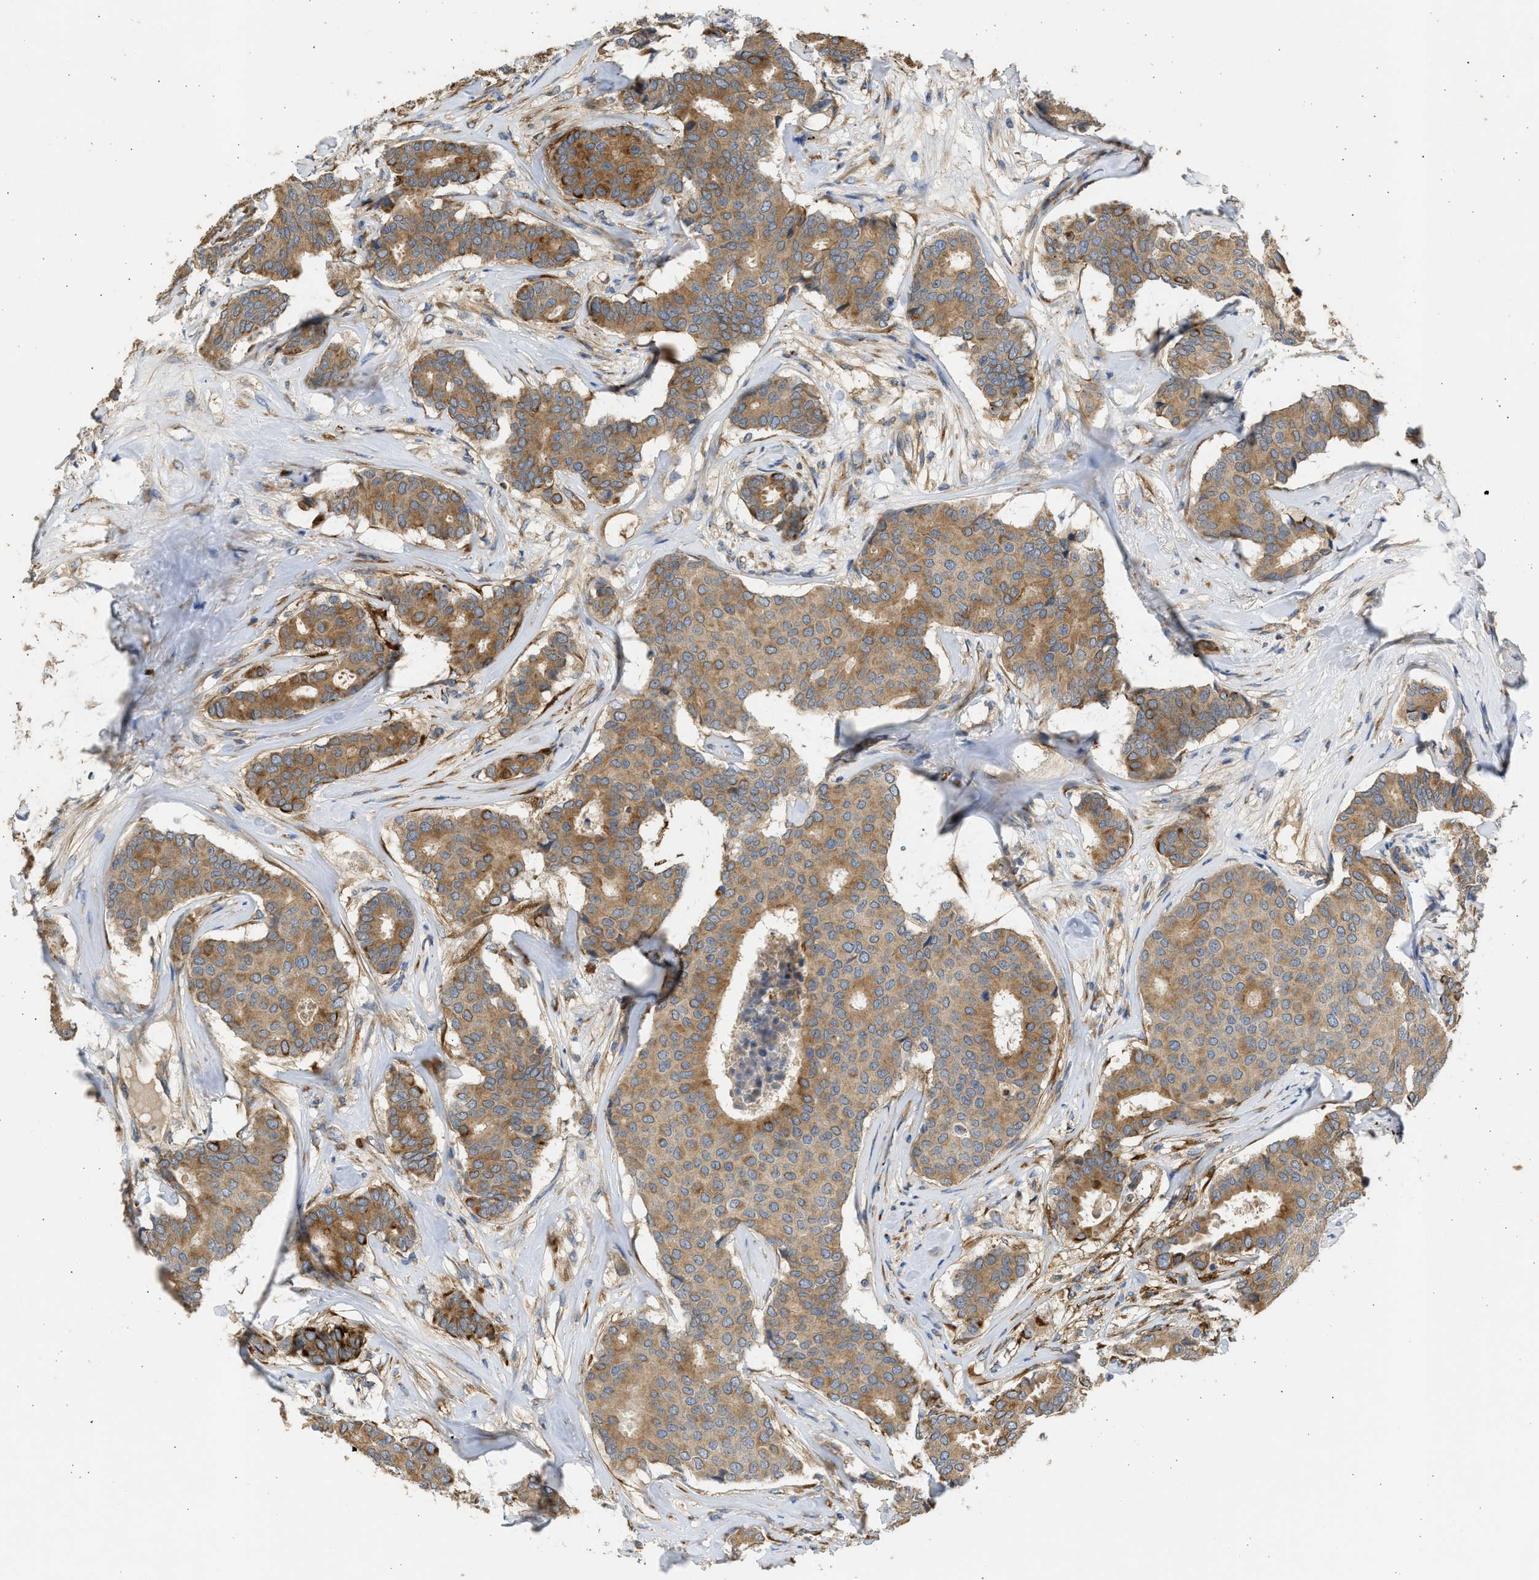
{"staining": {"intensity": "moderate", "quantity": ">75%", "location": "cytoplasmic/membranous"}, "tissue": "breast cancer", "cell_type": "Tumor cells", "image_type": "cancer", "snomed": [{"axis": "morphology", "description": "Duct carcinoma"}, {"axis": "topography", "description": "Breast"}], "caption": "Tumor cells reveal medium levels of moderate cytoplasmic/membranous staining in approximately >75% of cells in human breast cancer.", "gene": "CSRNP2", "patient": {"sex": "female", "age": 75}}